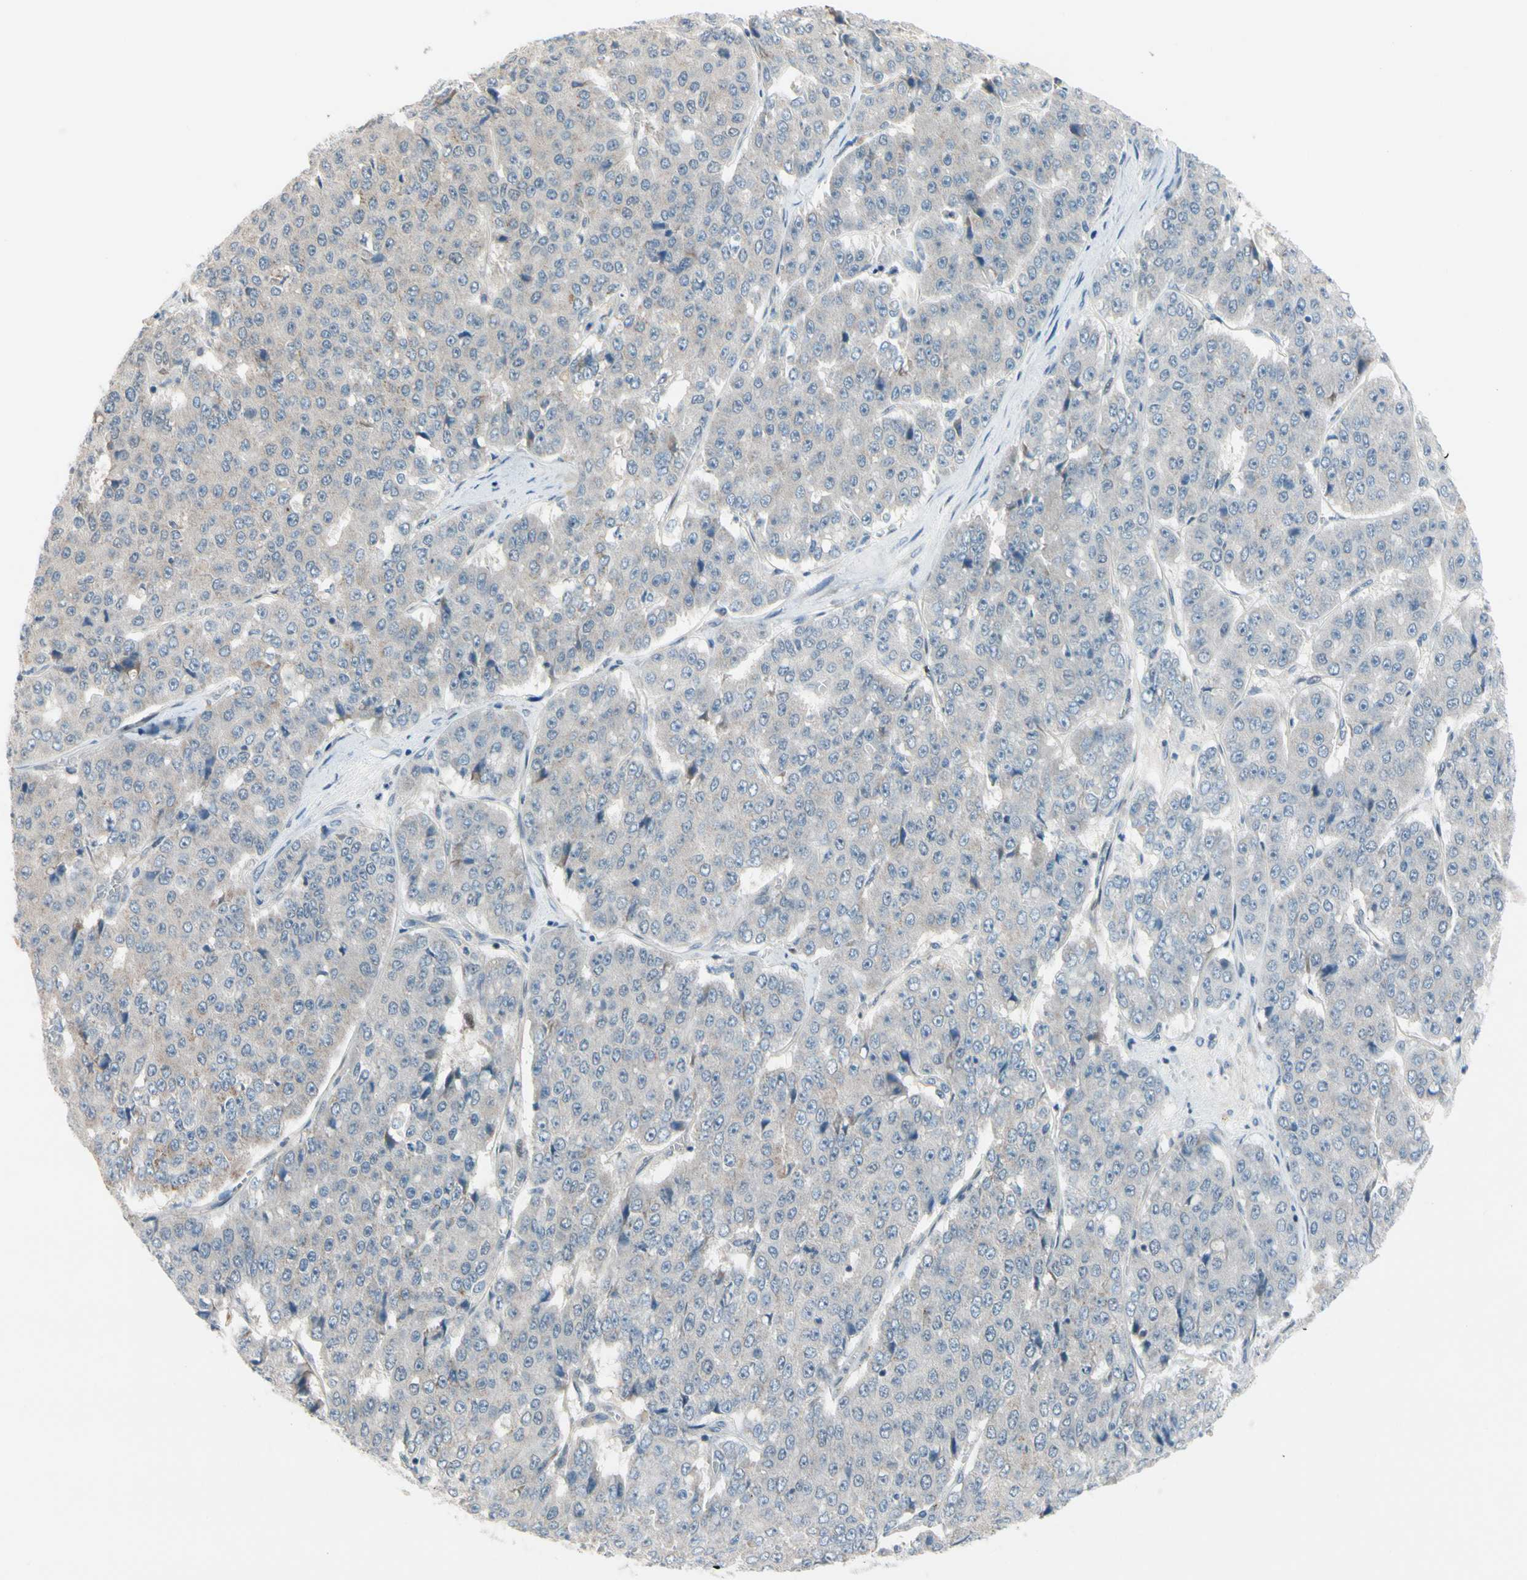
{"staining": {"intensity": "negative", "quantity": "none", "location": "none"}, "tissue": "pancreatic cancer", "cell_type": "Tumor cells", "image_type": "cancer", "snomed": [{"axis": "morphology", "description": "Adenocarcinoma, NOS"}, {"axis": "topography", "description": "Pancreas"}], "caption": "This photomicrograph is of pancreatic cancer stained with IHC to label a protein in brown with the nuclei are counter-stained blue. There is no positivity in tumor cells. (DAB (3,3'-diaminobenzidine) immunohistochemistry (IHC) with hematoxylin counter stain).", "gene": "CFAP36", "patient": {"sex": "male", "age": 50}}